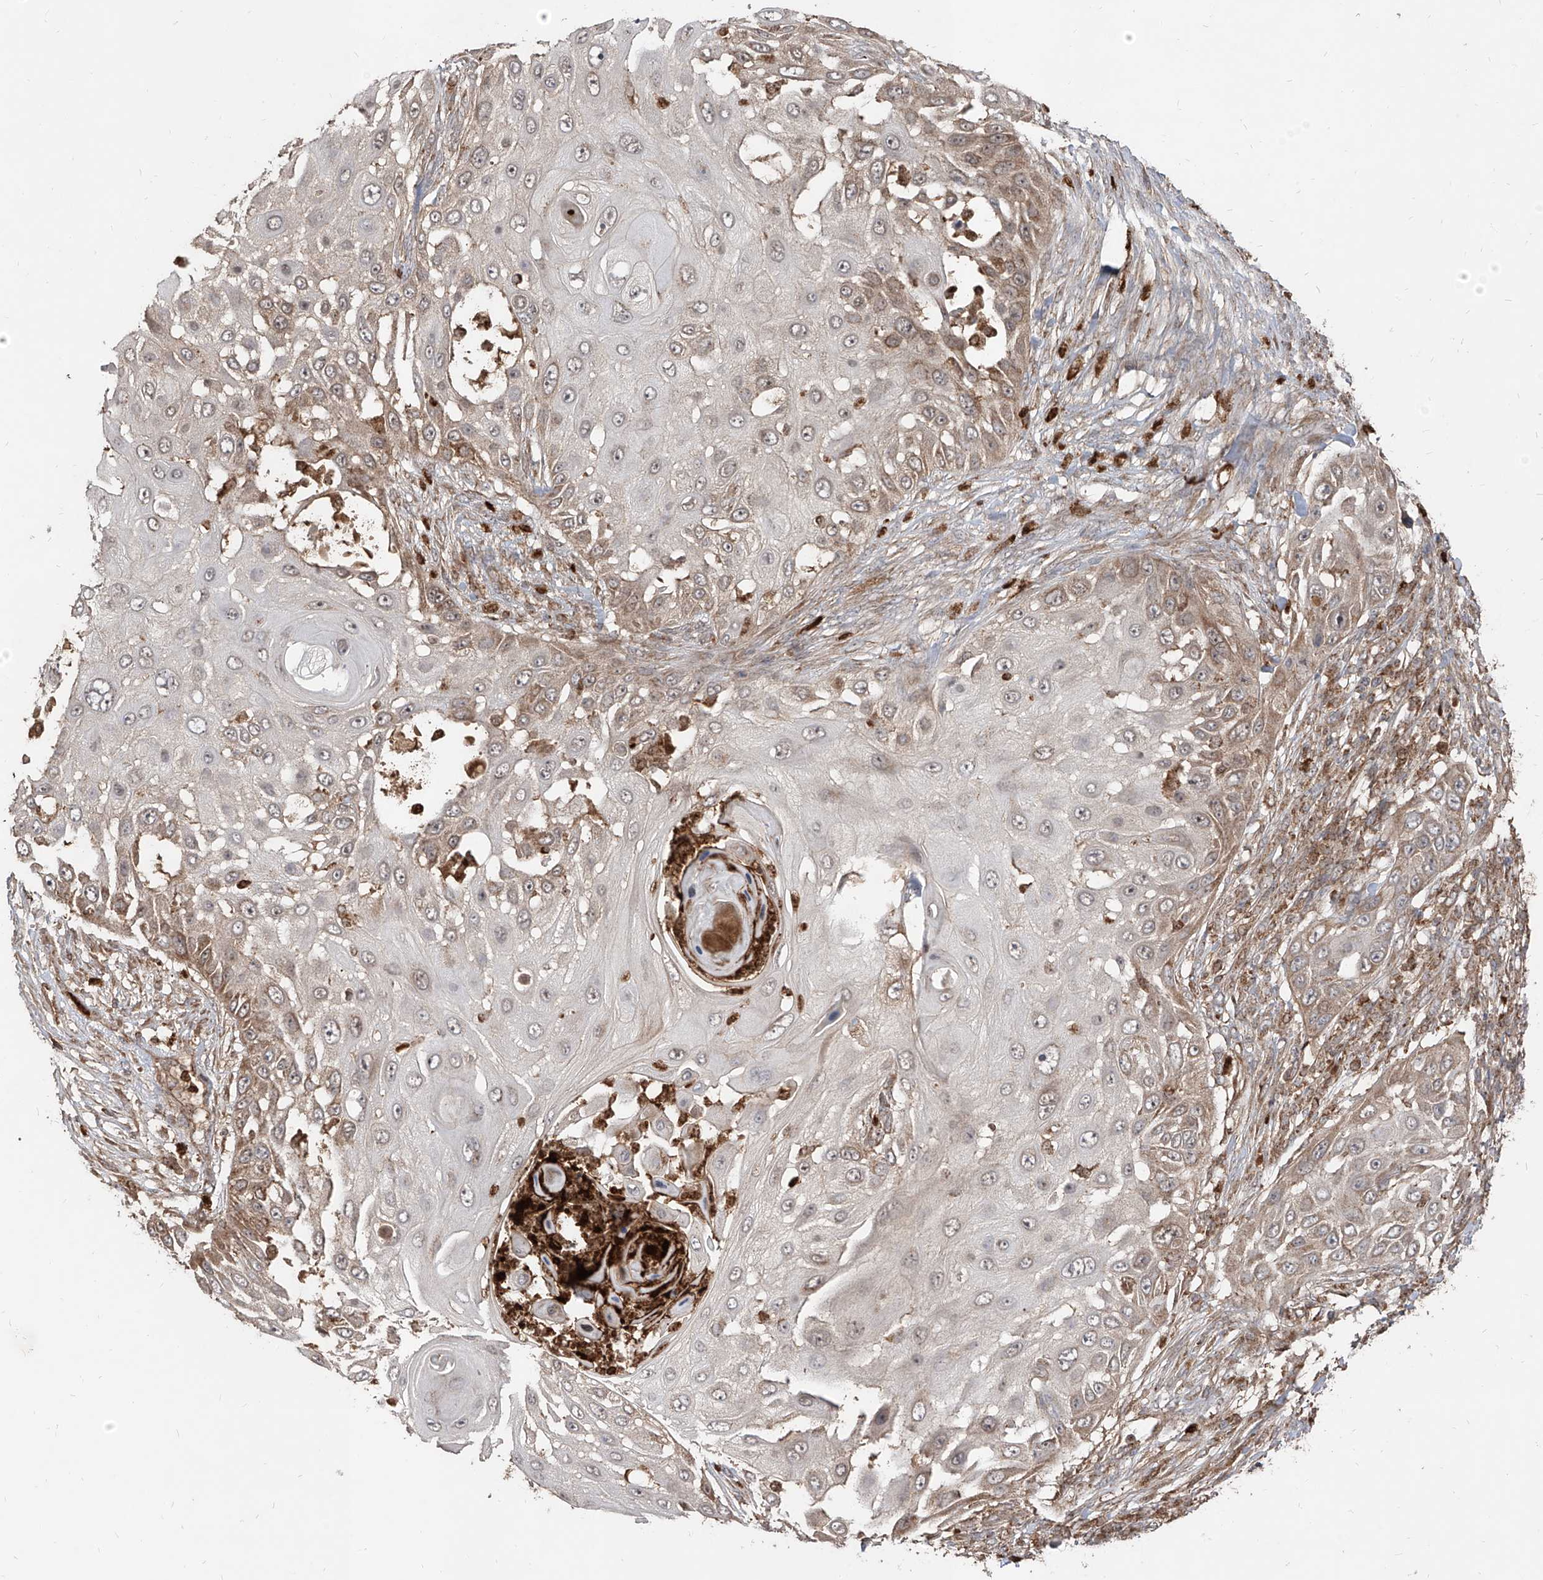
{"staining": {"intensity": "moderate", "quantity": "25%-75%", "location": "cytoplasmic/membranous"}, "tissue": "skin cancer", "cell_type": "Tumor cells", "image_type": "cancer", "snomed": [{"axis": "morphology", "description": "Squamous cell carcinoma, NOS"}, {"axis": "topography", "description": "Skin"}], "caption": "Approximately 25%-75% of tumor cells in human skin squamous cell carcinoma display moderate cytoplasmic/membranous protein staining as visualized by brown immunohistochemical staining.", "gene": "AIM2", "patient": {"sex": "female", "age": 44}}